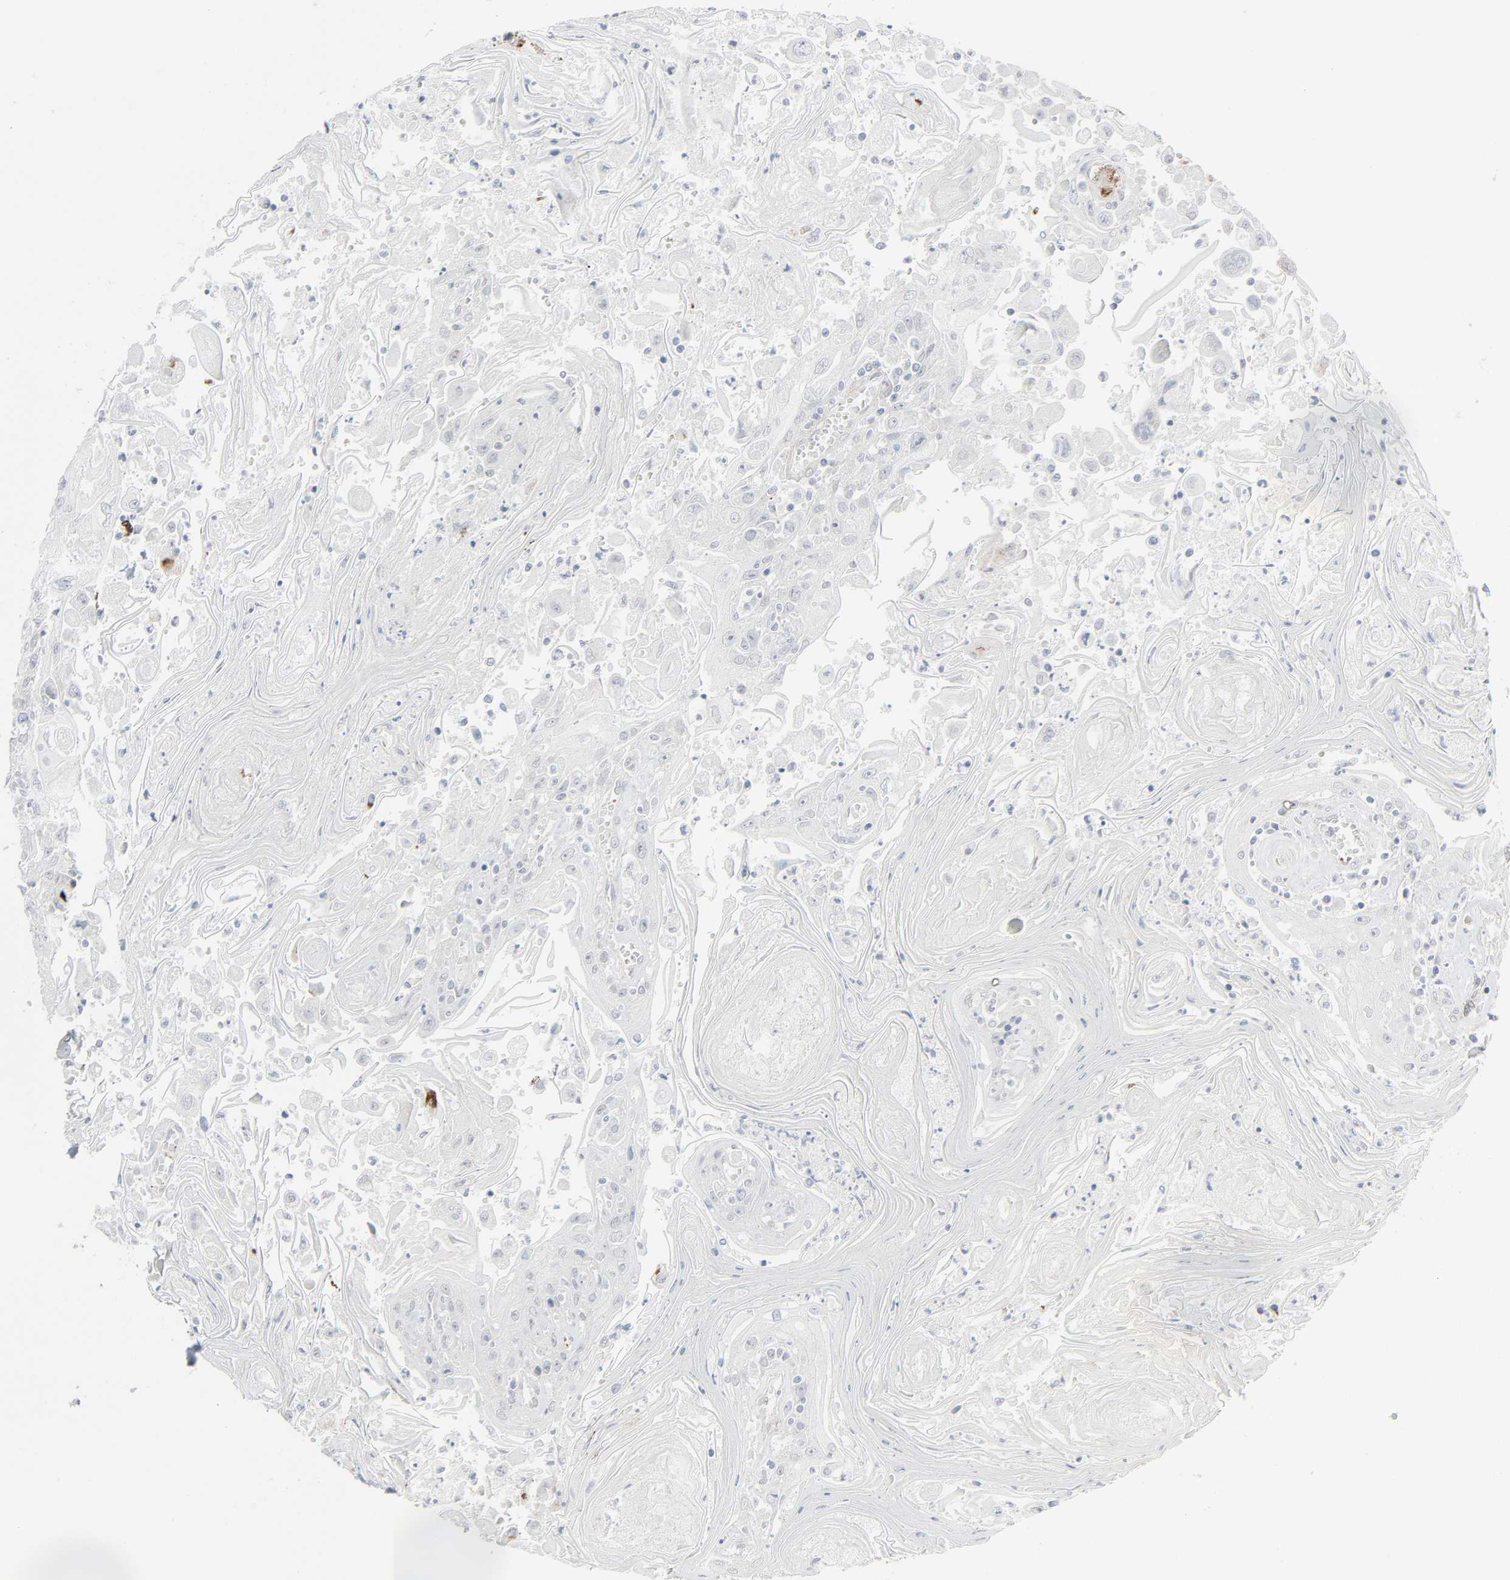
{"staining": {"intensity": "negative", "quantity": "none", "location": "none"}, "tissue": "head and neck cancer", "cell_type": "Tumor cells", "image_type": "cancer", "snomed": [{"axis": "morphology", "description": "Squamous cell carcinoma, NOS"}, {"axis": "topography", "description": "Oral tissue"}, {"axis": "topography", "description": "Head-Neck"}], "caption": "The micrograph demonstrates no significant staining in tumor cells of squamous cell carcinoma (head and neck). The staining is performed using DAB (3,3'-diaminobenzidine) brown chromogen with nuclei counter-stained in using hematoxylin.", "gene": "NEUROD1", "patient": {"sex": "female", "age": 76}}